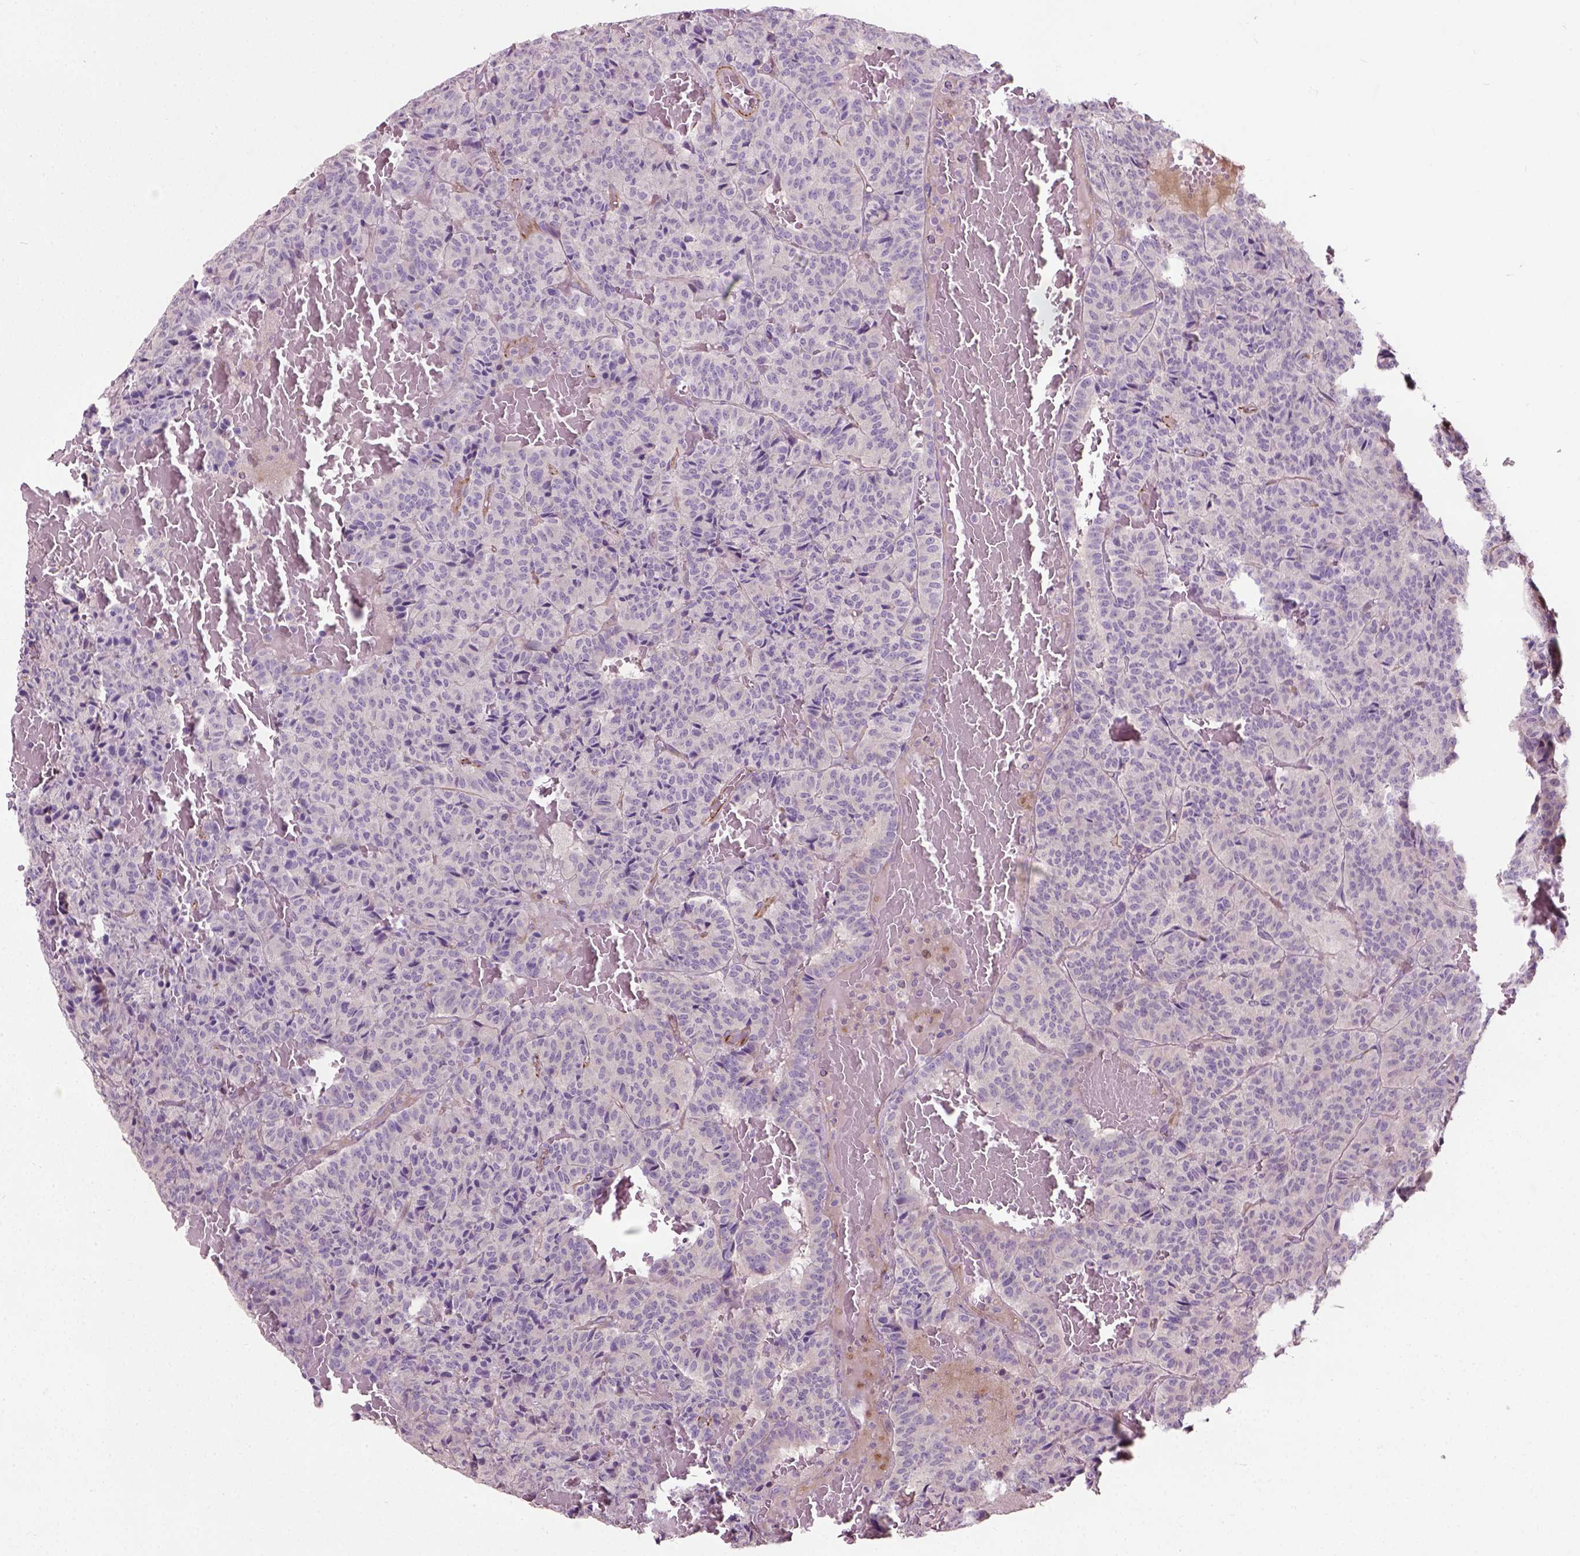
{"staining": {"intensity": "negative", "quantity": "none", "location": "none"}, "tissue": "carcinoid", "cell_type": "Tumor cells", "image_type": "cancer", "snomed": [{"axis": "morphology", "description": "Carcinoid, malignant, NOS"}, {"axis": "topography", "description": "Lung"}], "caption": "This photomicrograph is of carcinoid stained with IHC to label a protein in brown with the nuclei are counter-stained blue. There is no positivity in tumor cells.", "gene": "PKP3", "patient": {"sex": "male", "age": 70}}